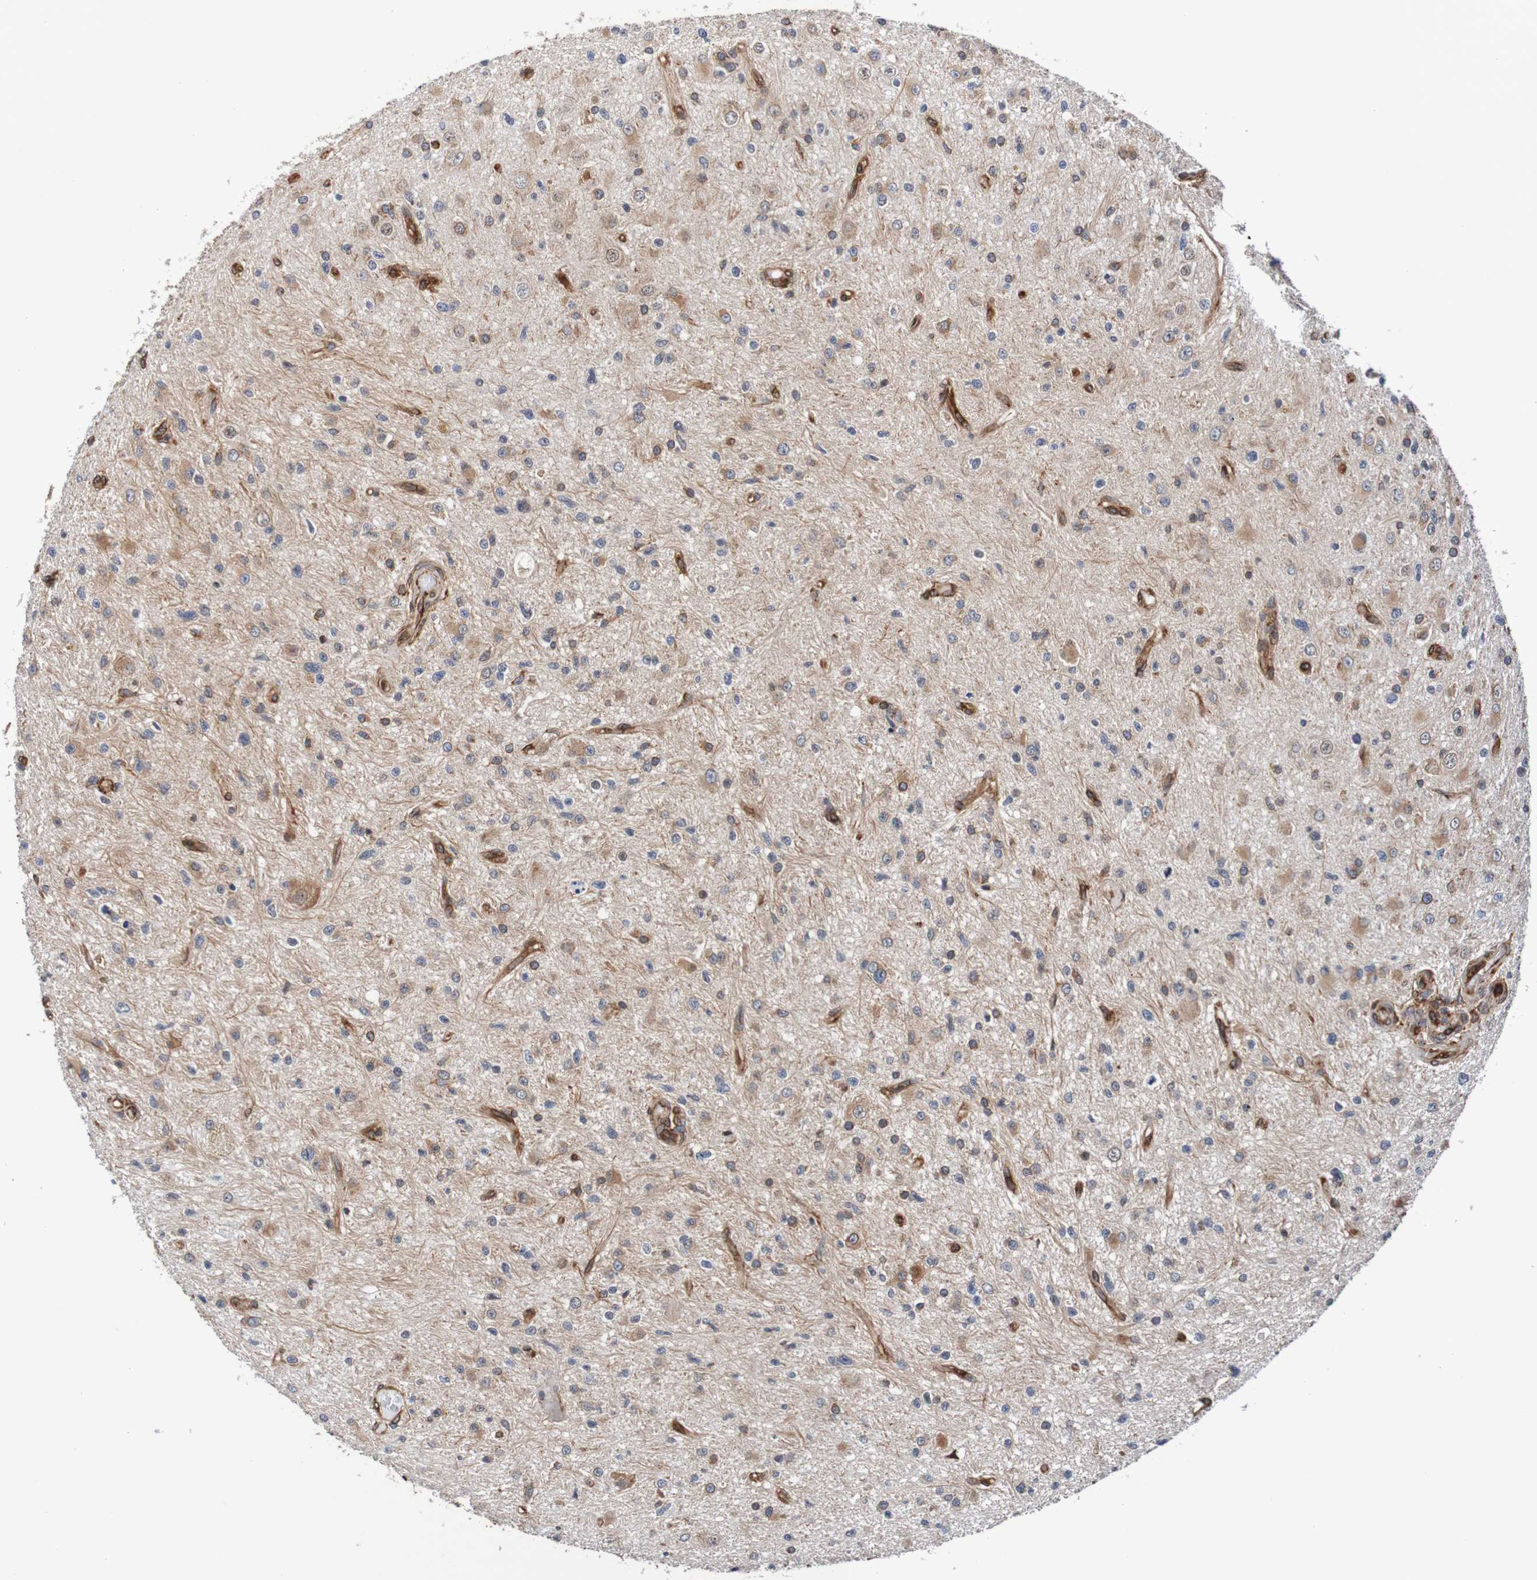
{"staining": {"intensity": "moderate", "quantity": "25%-75%", "location": "cytoplasmic/membranous"}, "tissue": "glioma", "cell_type": "Tumor cells", "image_type": "cancer", "snomed": [{"axis": "morphology", "description": "Glioma, malignant, High grade"}, {"axis": "topography", "description": "Brain"}], "caption": "Immunohistochemical staining of glioma demonstrates medium levels of moderate cytoplasmic/membranous staining in about 25%-75% of tumor cells.", "gene": "TMEM109", "patient": {"sex": "male", "age": 33}}